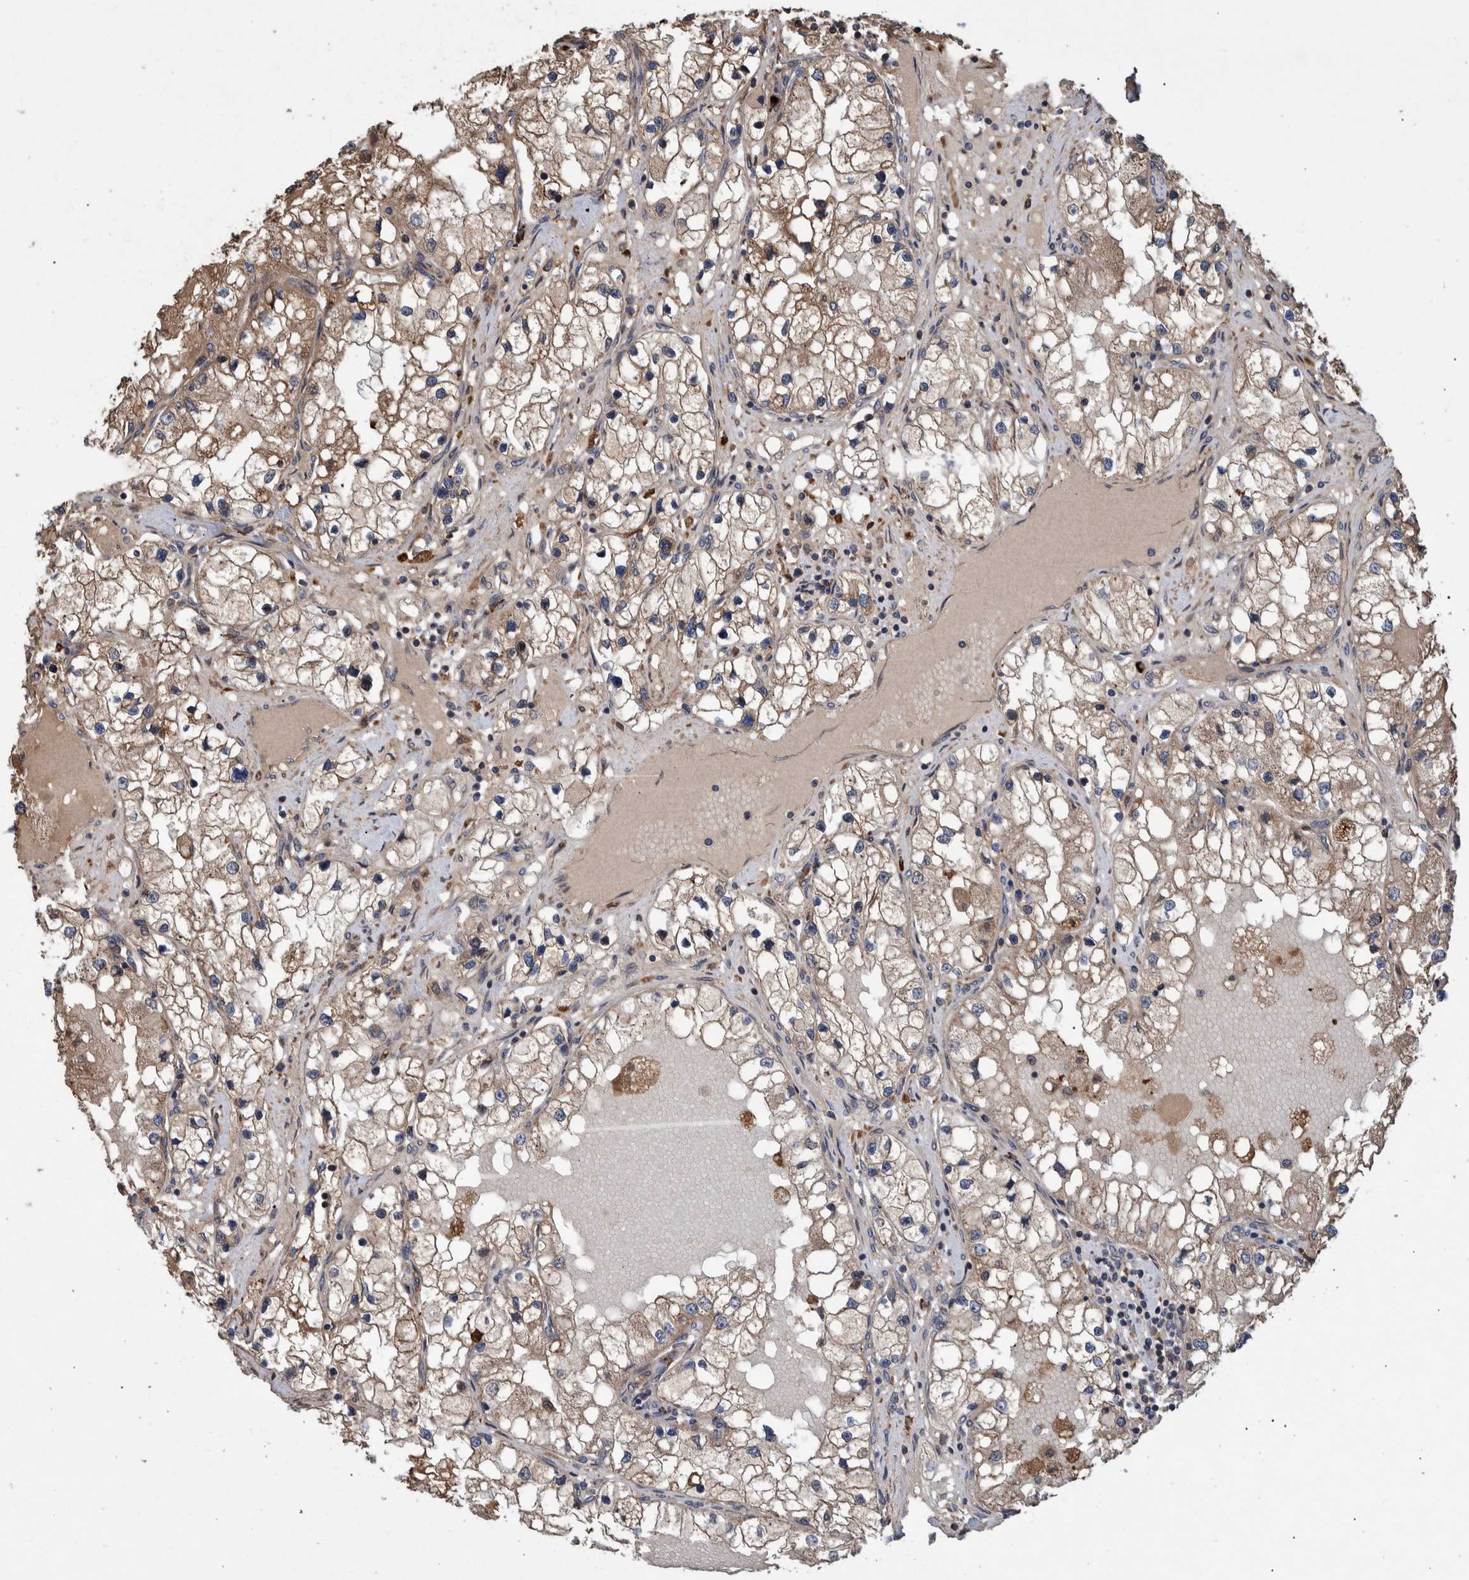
{"staining": {"intensity": "weak", "quantity": ">75%", "location": "cytoplasmic/membranous"}, "tissue": "renal cancer", "cell_type": "Tumor cells", "image_type": "cancer", "snomed": [{"axis": "morphology", "description": "Adenocarcinoma, NOS"}, {"axis": "topography", "description": "Kidney"}], "caption": "Immunohistochemistry (IHC) micrograph of neoplastic tissue: renal cancer stained using immunohistochemistry demonstrates low levels of weak protein expression localized specifically in the cytoplasmic/membranous of tumor cells, appearing as a cytoplasmic/membranous brown color.", "gene": "B3GNTL1", "patient": {"sex": "male", "age": 68}}